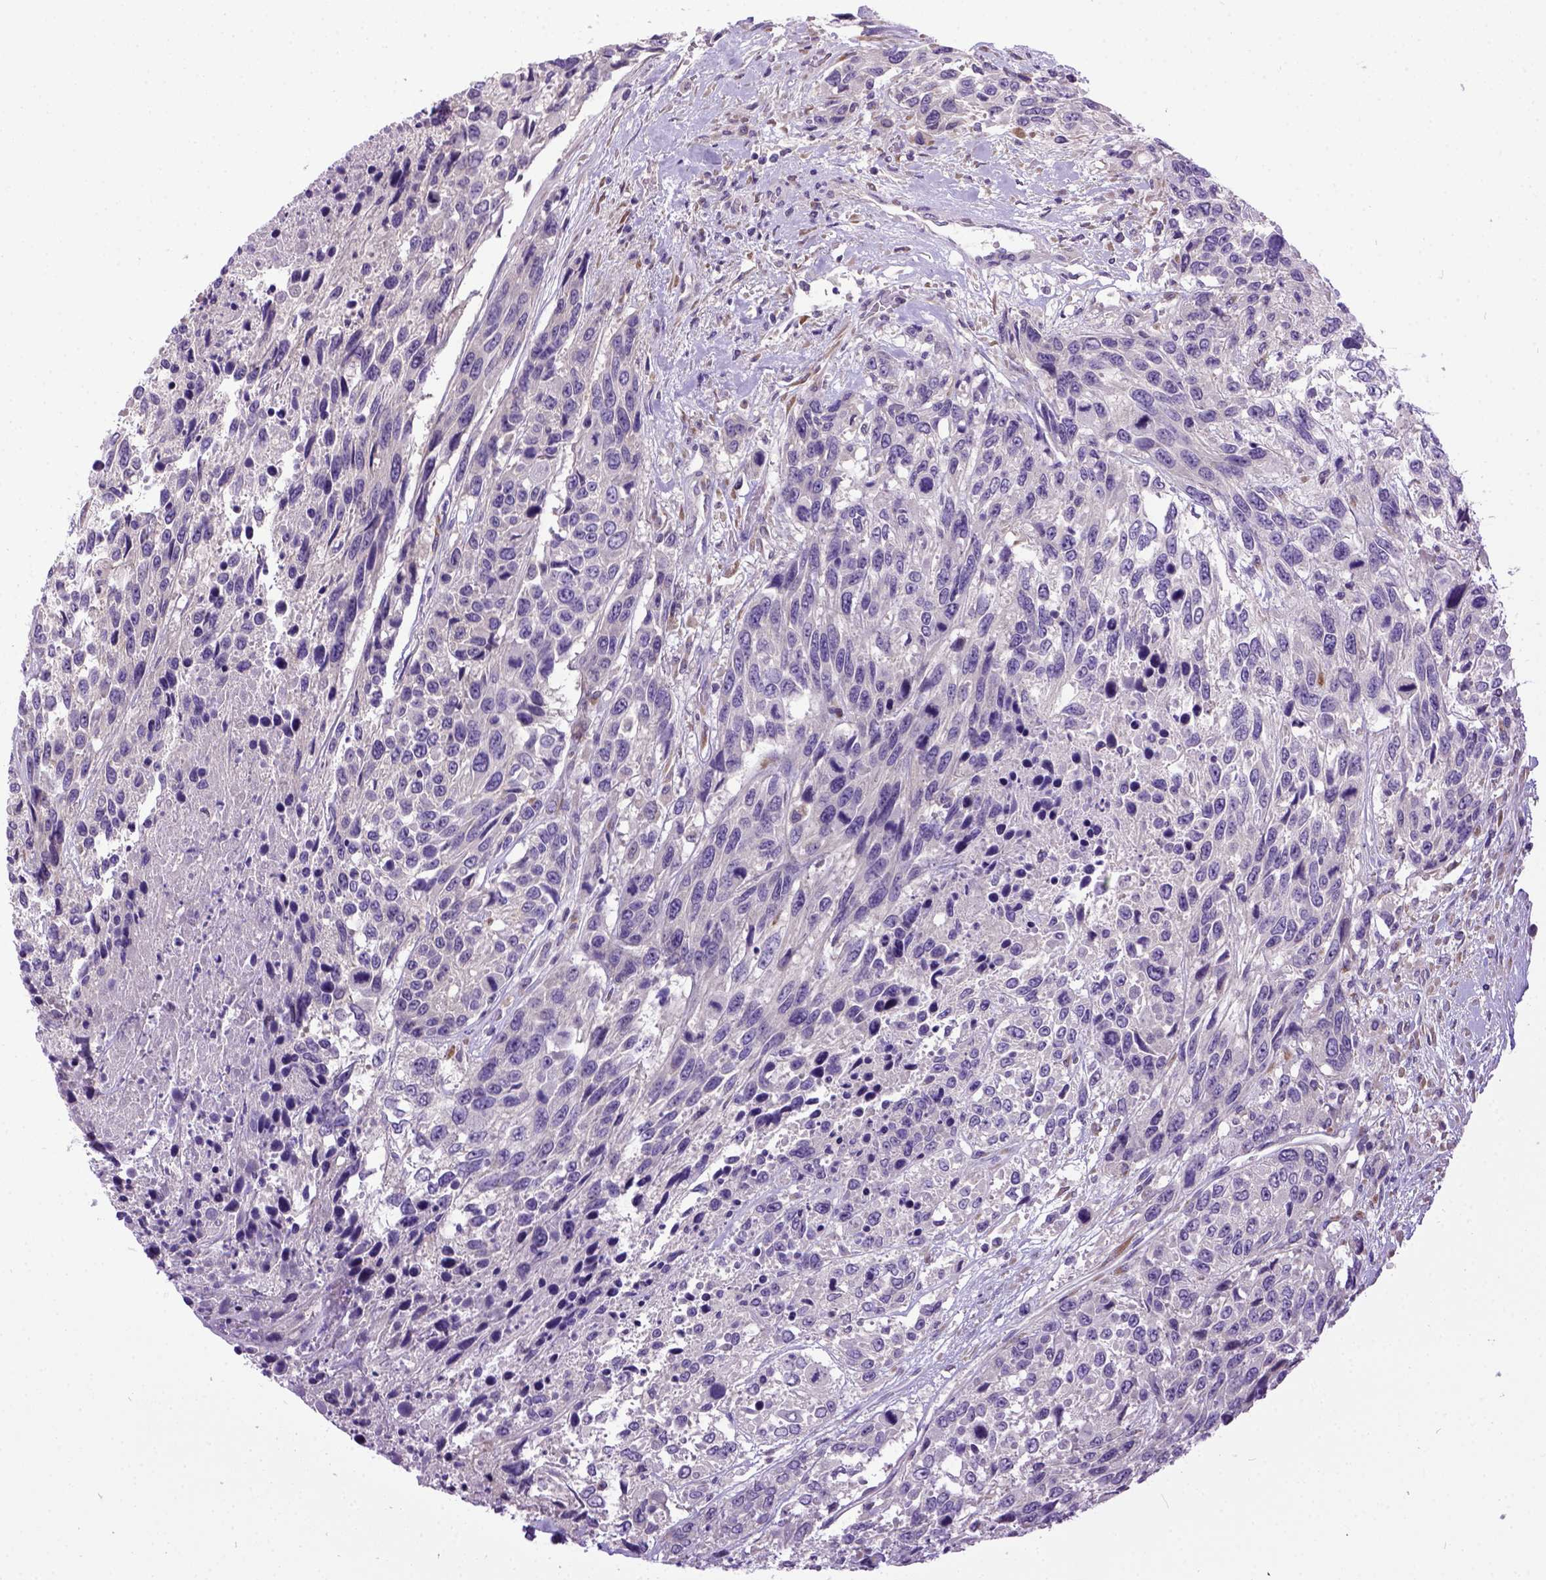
{"staining": {"intensity": "negative", "quantity": "none", "location": "none"}, "tissue": "urothelial cancer", "cell_type": "Tumor cells", "image_type": "cancer", "snomed": [{"axis": "morphology", "description": "Urothelial carcinoma, High grade"}, {"axis": "topography", "description": "Urinary bladder"}], "caption": "Image shows no protein positivity in tumor cells of urothelial cancer tissue.", "gene": "NEK5", "patient": {"sex": "female", "age": 70}}